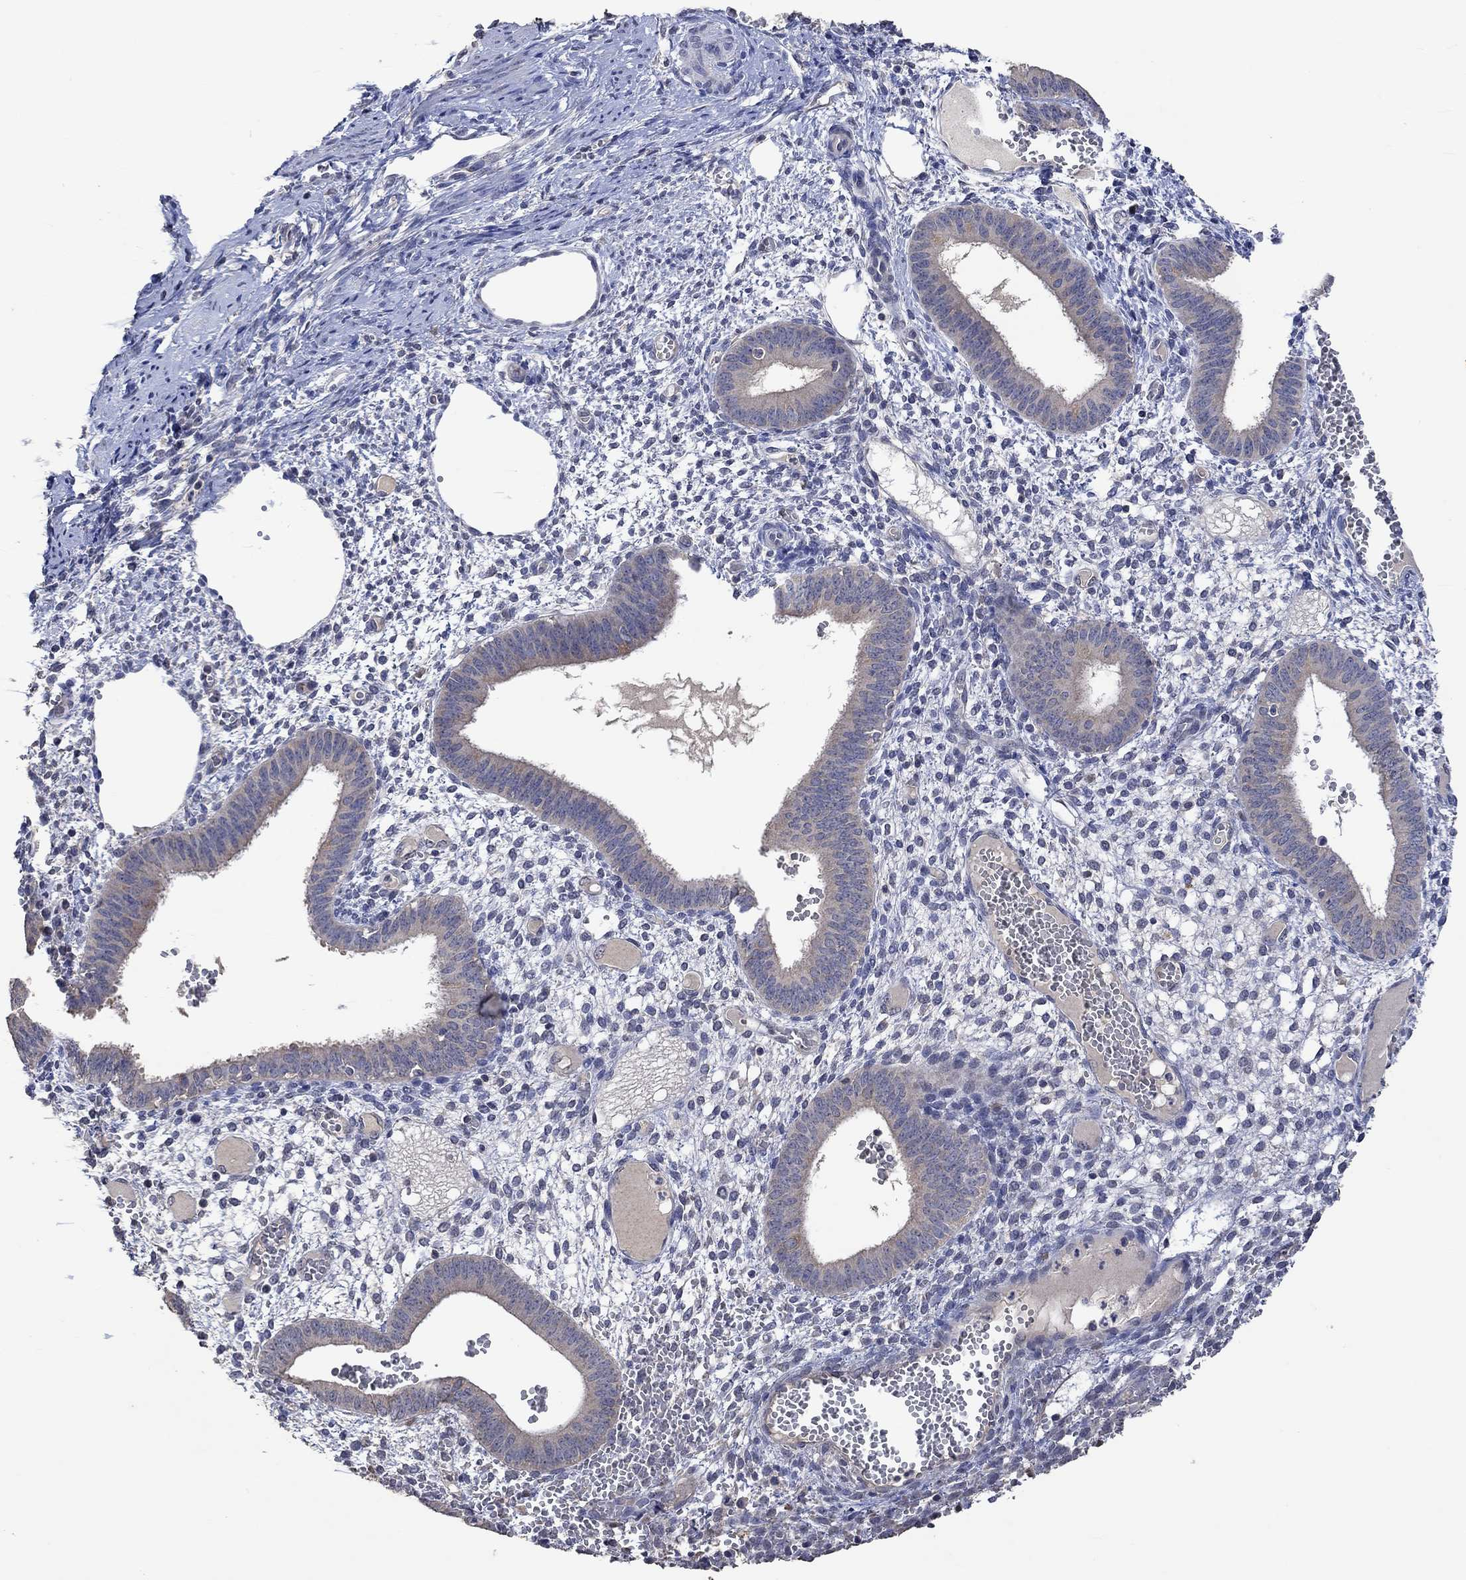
{"staining": {"intensity": "negative", "quantity": "none", "location": "none"}, "tissue": "endometrium", "cell_type": "Cells in endometrial stroma", "image_type": "normal", "snomed": [{"axis": "morphology", "description": "Normal tissue, NOS"}, {"axis": "topography", "description": "Endometrium"}], "caption": "DAB (3,3'-diaminobenzidine) immunohistochemical staining of normal human endometrium exhibits no significant positivity in cells in endometrial stroma. (DAB (3,3'-diaminobenzidine) IHC, high magnification).", "gene": "PTPN20", "patient": {"sex": "female", "age": 42}}